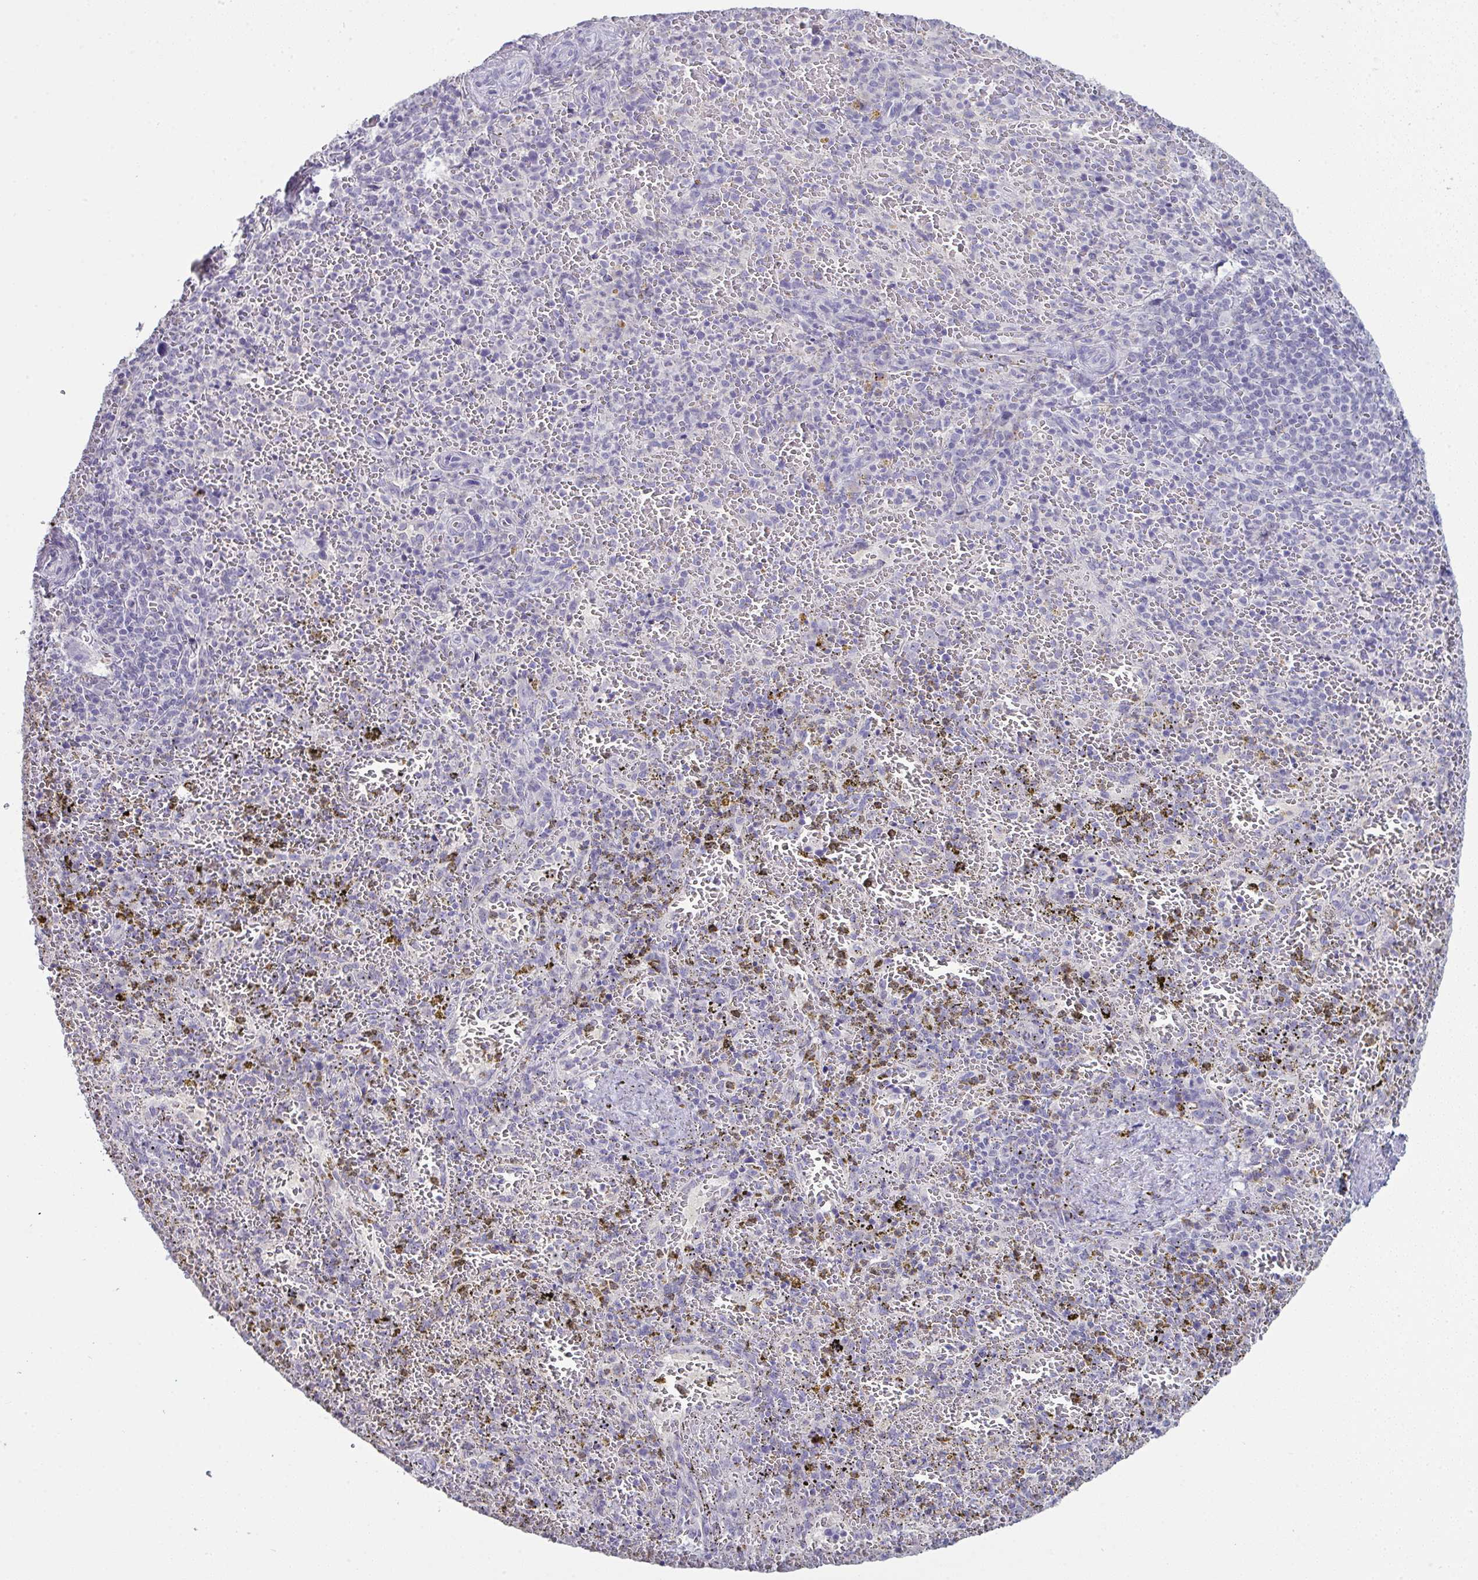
{"staining": {"intensity": "negative", "quantity": "none", "location": "none"}, "tissue": "spleen", "cell_type": "Cells in red pulp", "image_type": "normal", "snomed": [{"axis": "morphology", "description": "Normal tissue, NOS"}, {"axis": "topography", "description": "Spleen"}], "caption": "High power microscopy photomicrograph of an immunohistochemistry micrograph of unremarkable spleen, revealing no significant expression in cells in red pulp.", "gene": "ADAM21", "patient": {"sex": "female", "age": 50}}